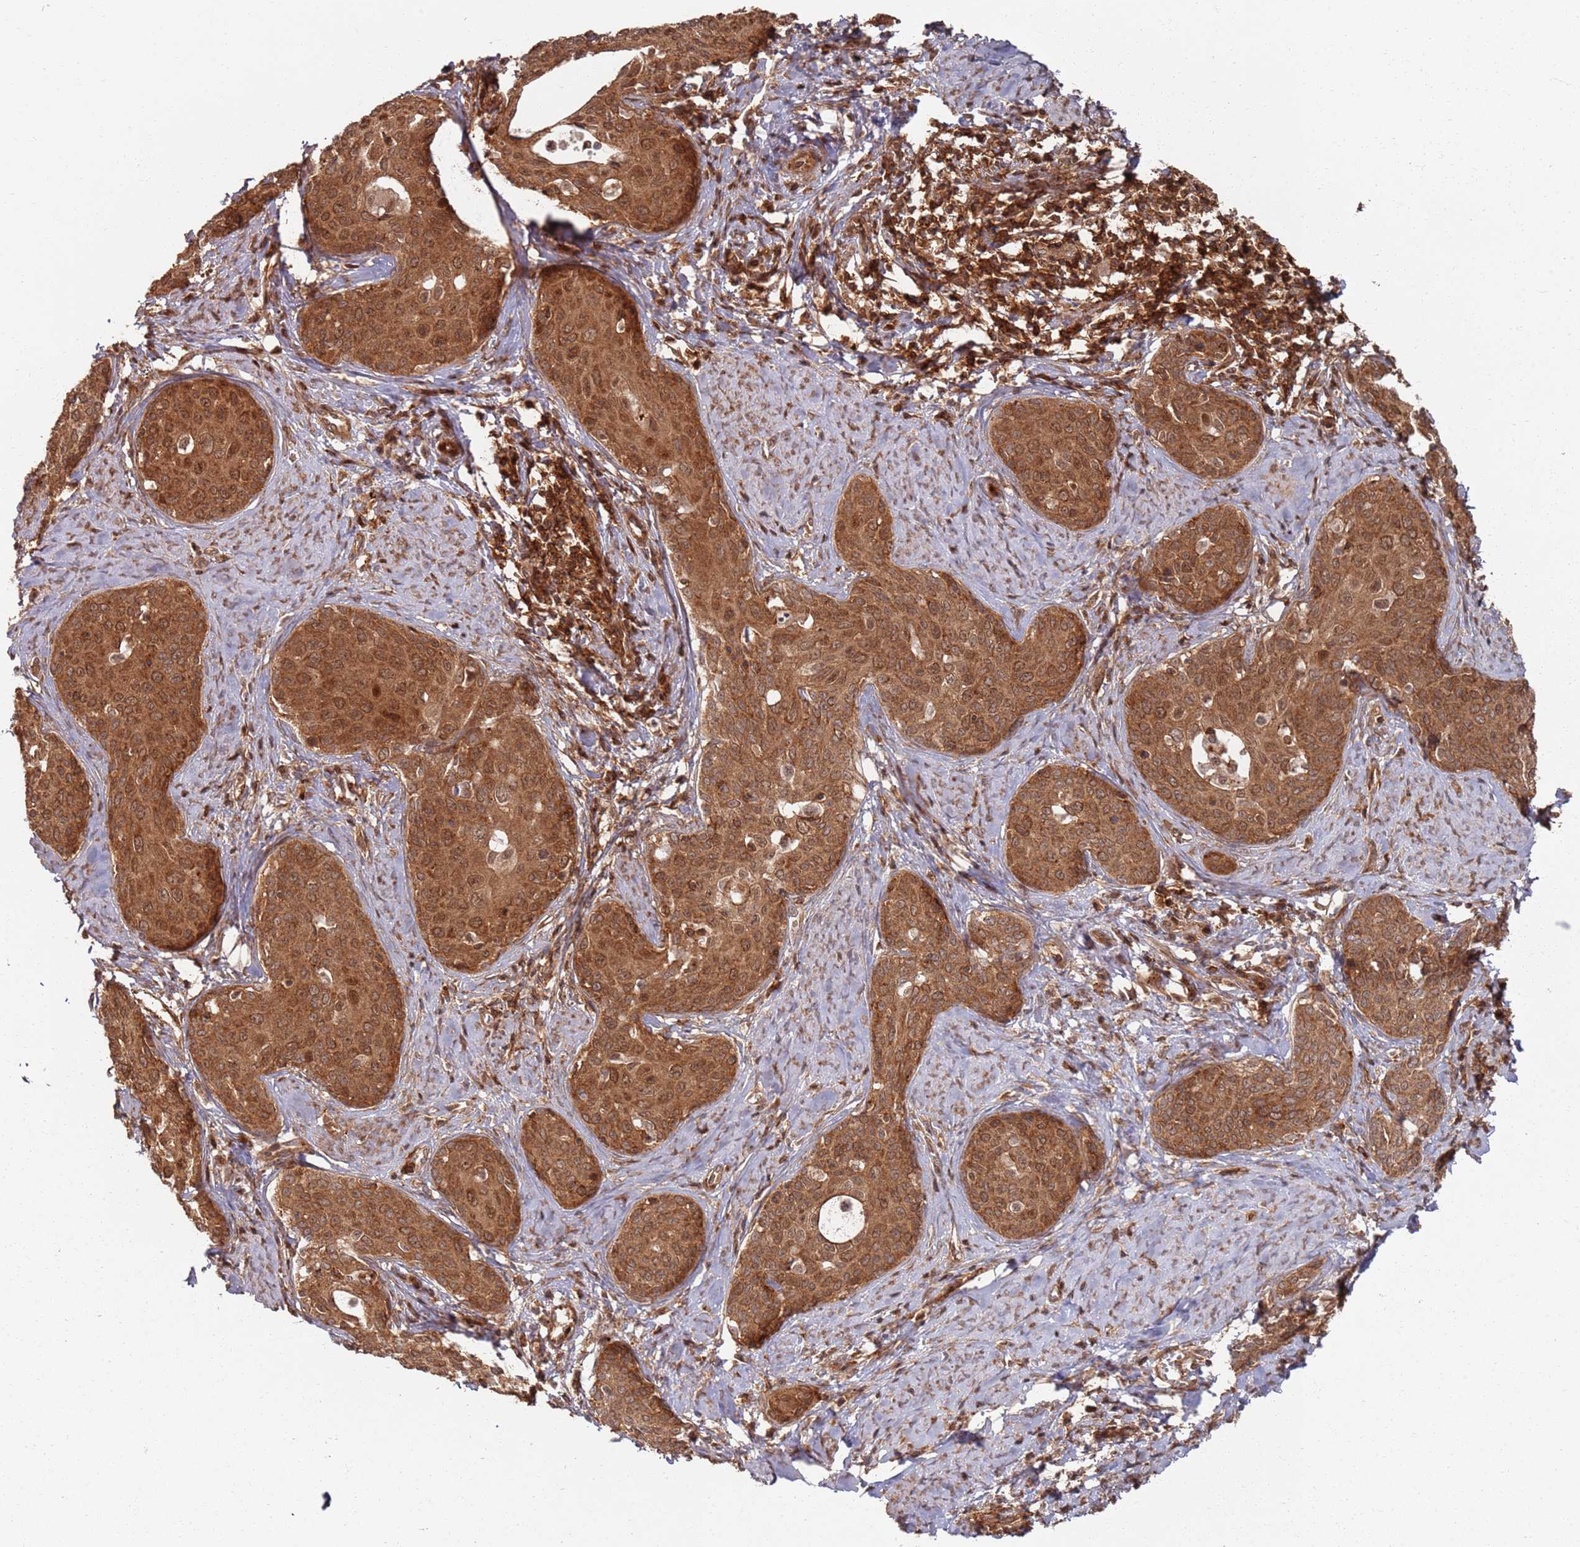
{"staining": {"intensity": "strong", "quantity": ">75%", "location": "cytoplasmic/membranous"}, "tissue": "cervical cancer", "cell_type": "Tumor cells", "image_type": "cancer", "snomed": [{"axis": "morphology", "description": "Squamous cell carcinoma, NOS"}, {"axis": "topography", "description": "Cervix"}], "caption": "Tumor cells display high levels of strong cytoplasmic/membranous staining in about >75% of cells in human cervical cancer. The protein of interest is shown in brown color, while the nuclei are stained blue.", "gene": "PIH1D1", "patient": {"sex": "female", "age": 52}}